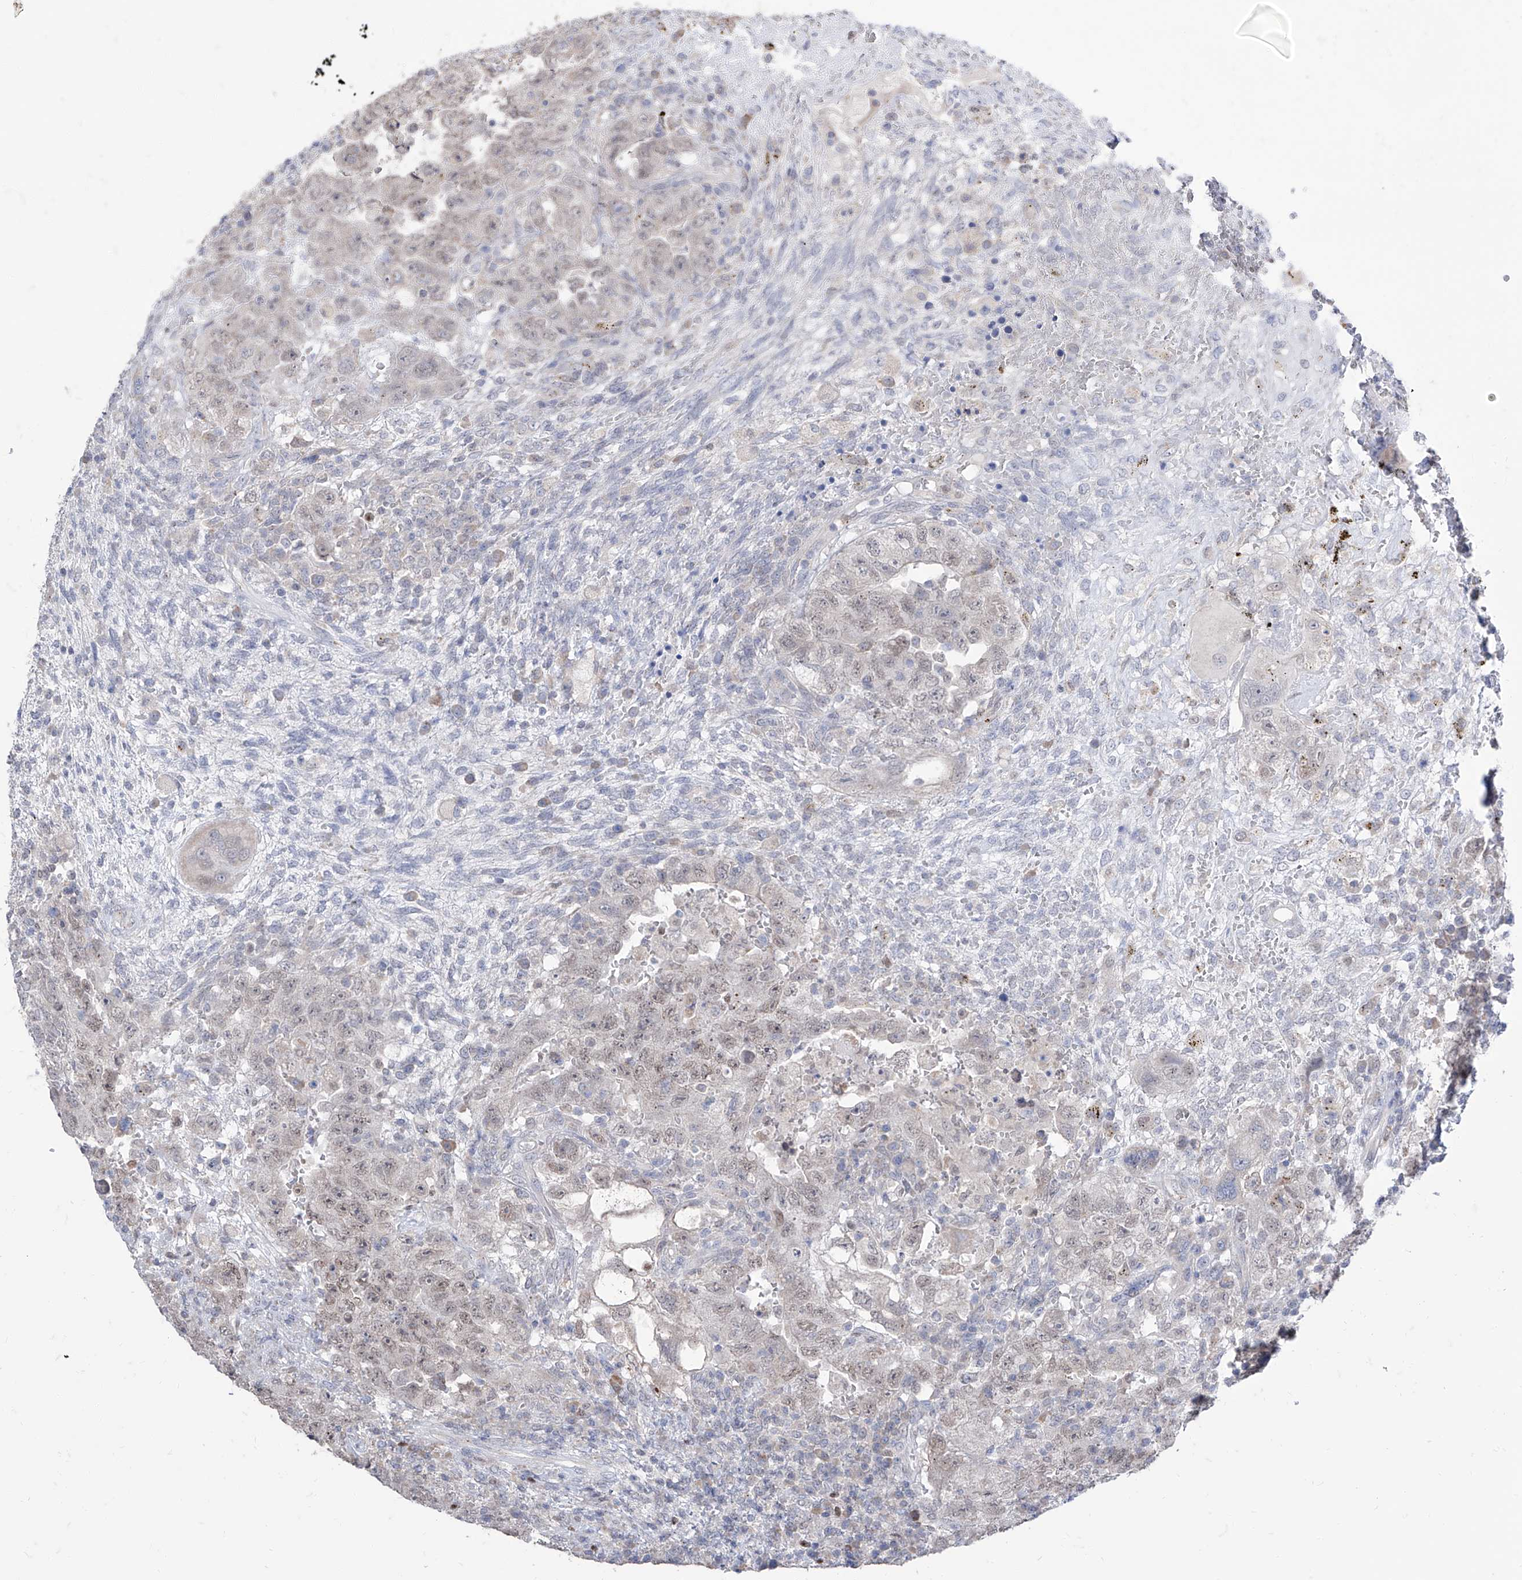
{"staining": {"intensity": "weak", "quantity": ">75%", "location": "nuclear"}, "tissue": "testis cancer", "cell_type": "Tumor cells", "image_type": "cancer", "snomed": [{"axis": "morphology", "description": "Carcinoma, Embryonal, NOS"}, {"axis": "topography", "description": "Testis"}], "caption": "This is an image of immunohistochemistry (IHC) staining of testis cancer (embryonal carcinoma), which shows weak positivity in the nuclear of tumor cells.", "gene": "BROX", "patient": {"sex": "male", "age": 26}}